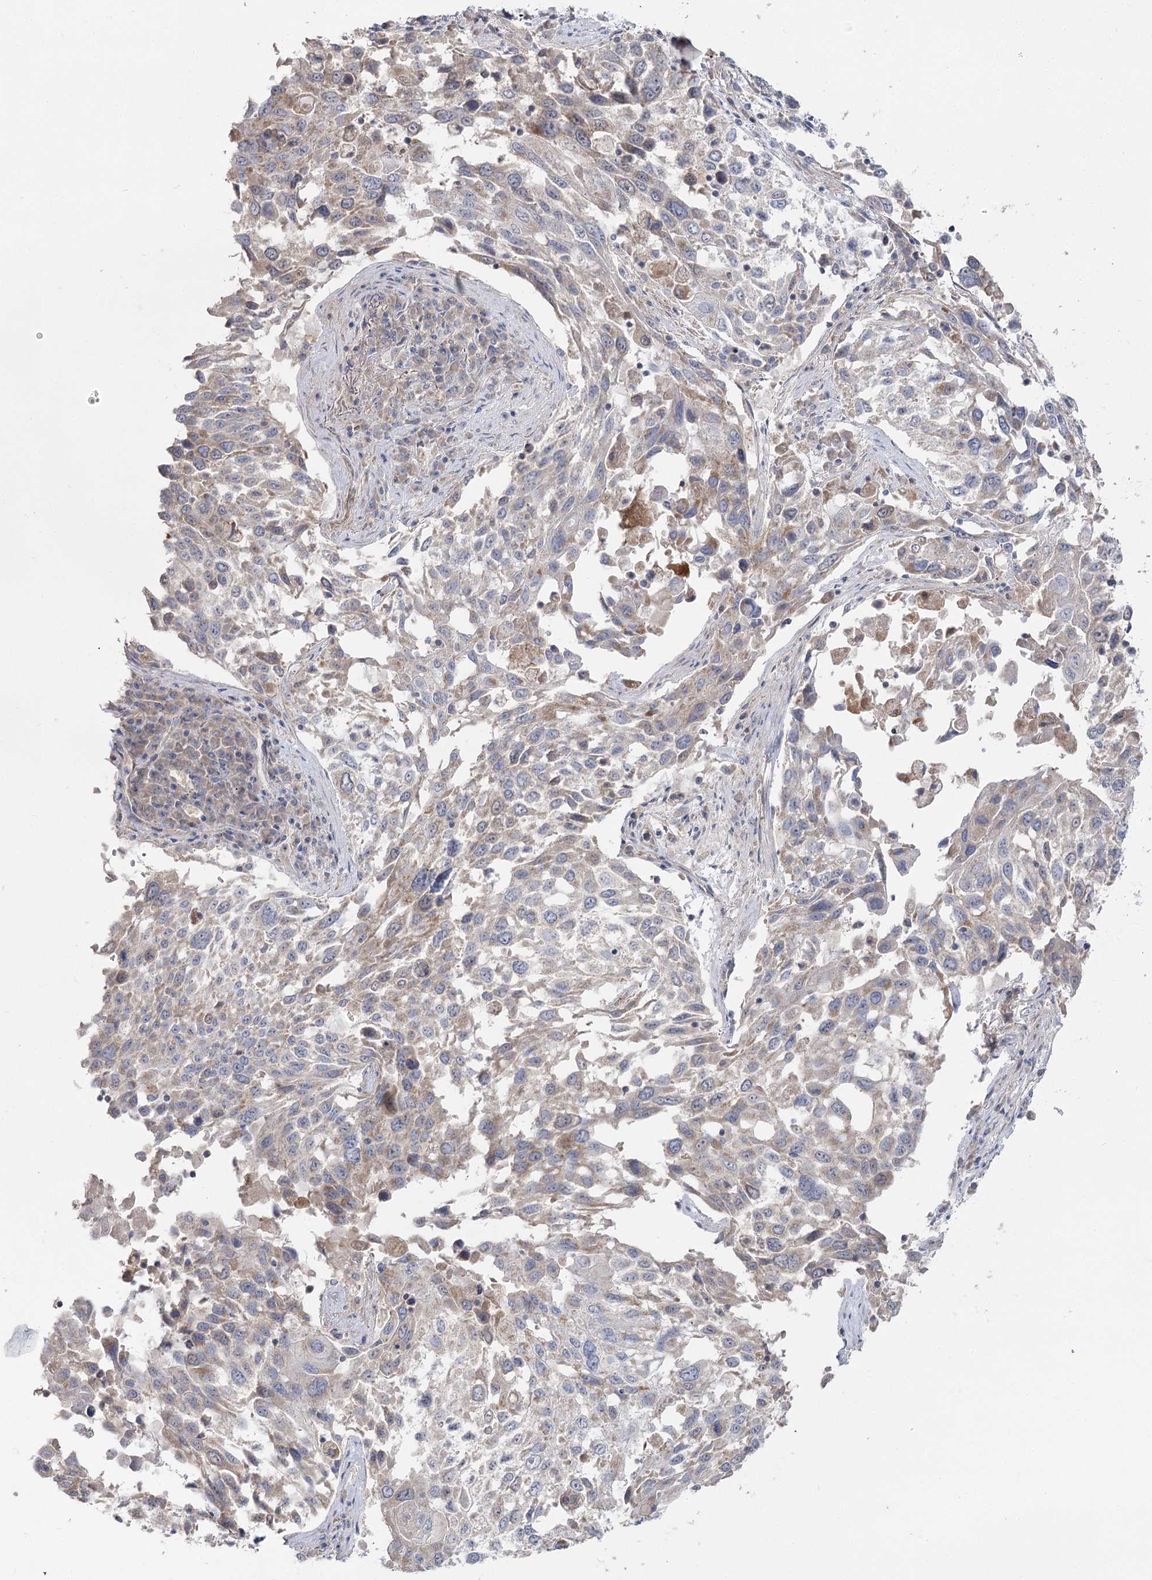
{"staining": {"intensity": "weak", "quantity": "25%-75%", "location": "cytoplasmic/membranous"}, "tissue": "lung cancer", "cell_type": "Tumor cells", "image_type": "cancer", "snomed": [{"axis": "morphology", "description": "Squamous cell carcinoma, NOS"}, {"axis": "topography", "description": "Lung"}], "caption": "Protein analysis of lung cancer tissue shows weak cytoplasmic/membranous positivity in approximately 25%-75% of tumor cells.", "gene": "TMEM187", "patient": {"sex": "male", "age": 65}}